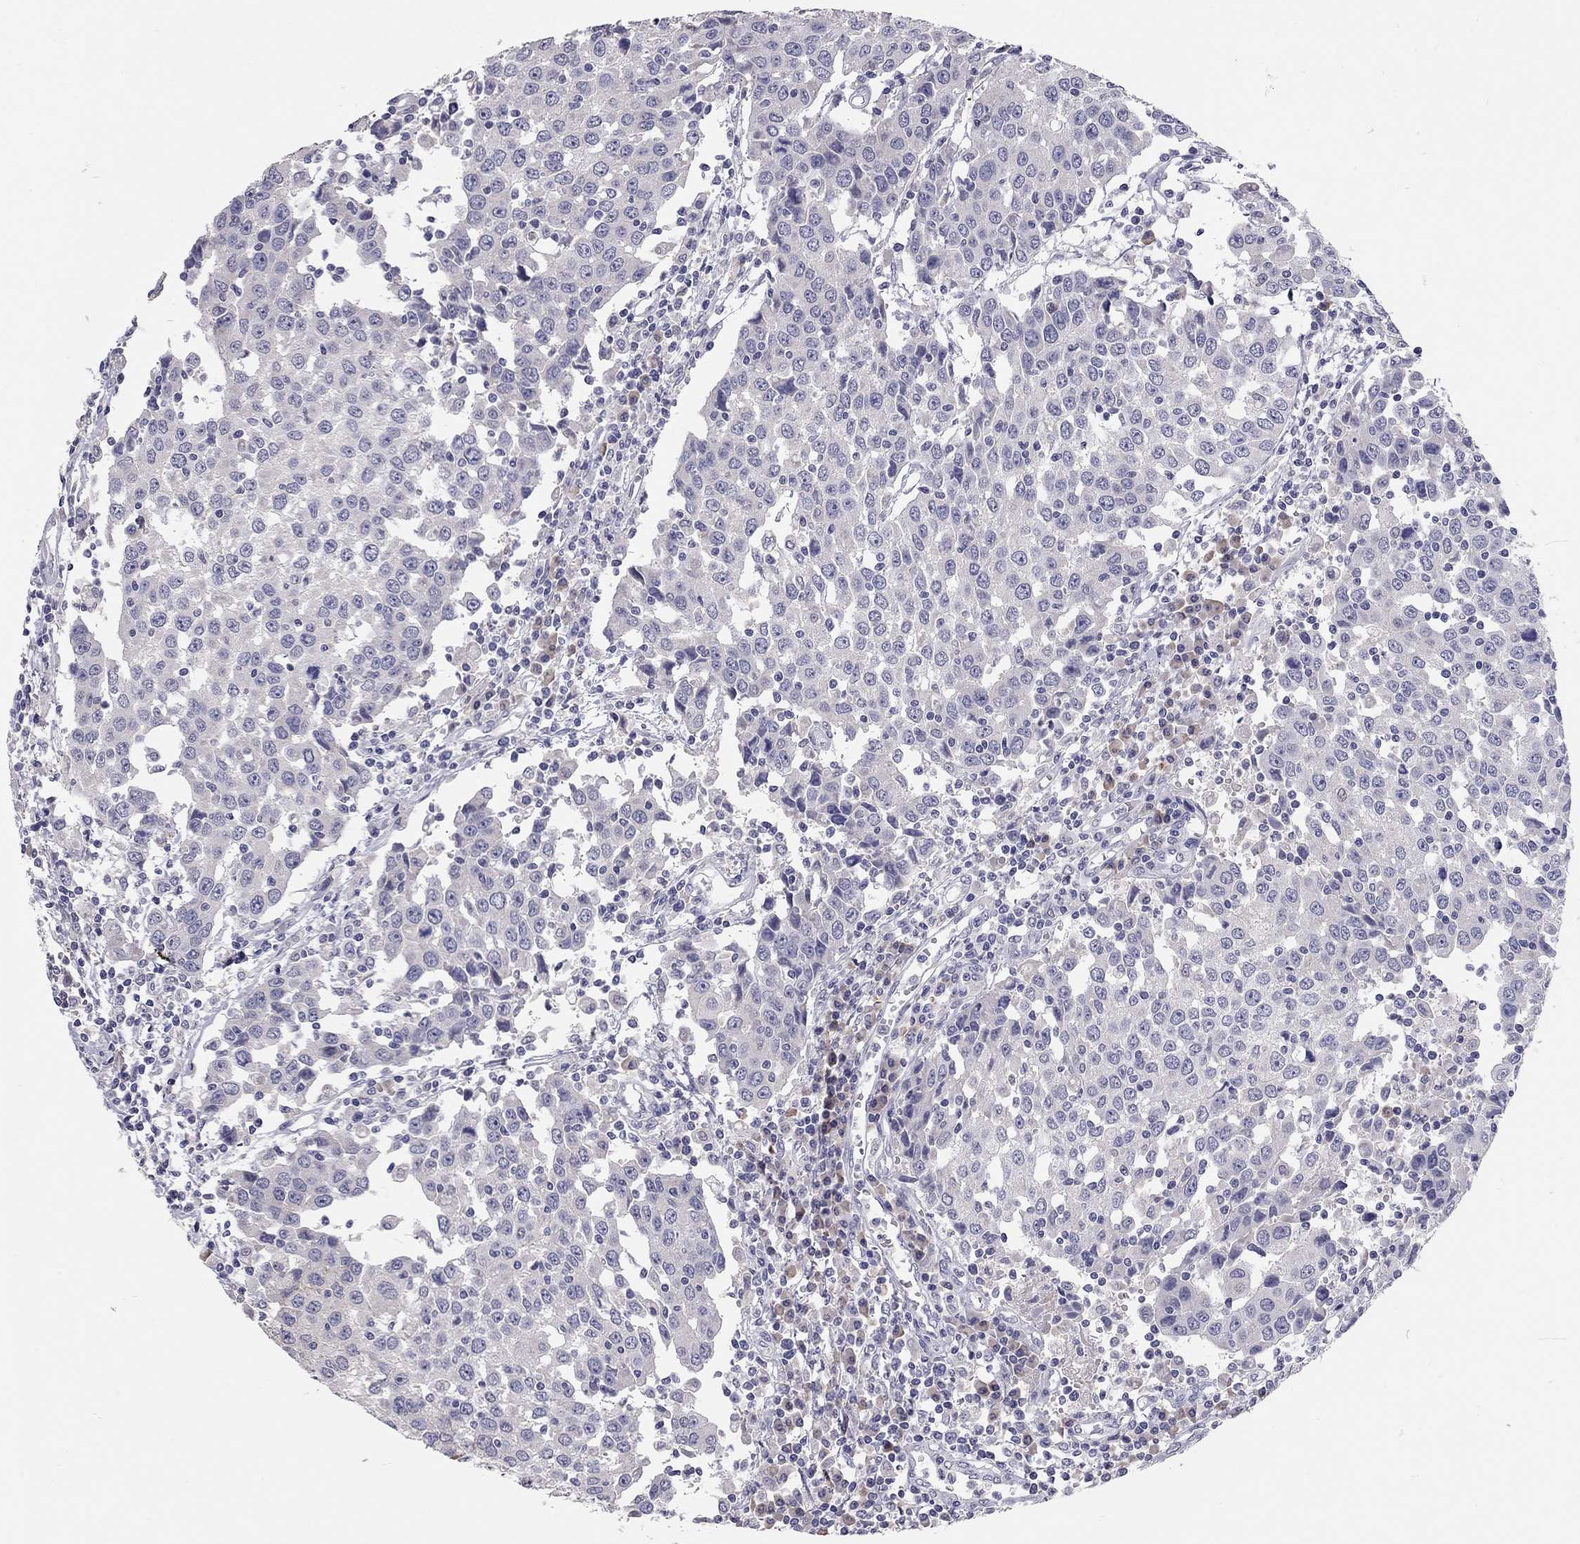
{"staining": {"intensity": "negative", "quantity": "none", "location": "none"}, "tissue": "urothelial cancer", "cell_type": "Tumor cells", "image_type": "cancer", "snomed": [{"axis": "morphology", "description": "Urothelial carcinoma, High grade"}, {"axis": "topography", "description": "Urinary bladder"}], "caption": "IHC photomicrograph of urothelial carcinoma (high-grade) stained for a protein (brown), which reveals no staining in tumor cells.", "gene": "SCARB1", "patient": {"sex": "female", "age": 85}}